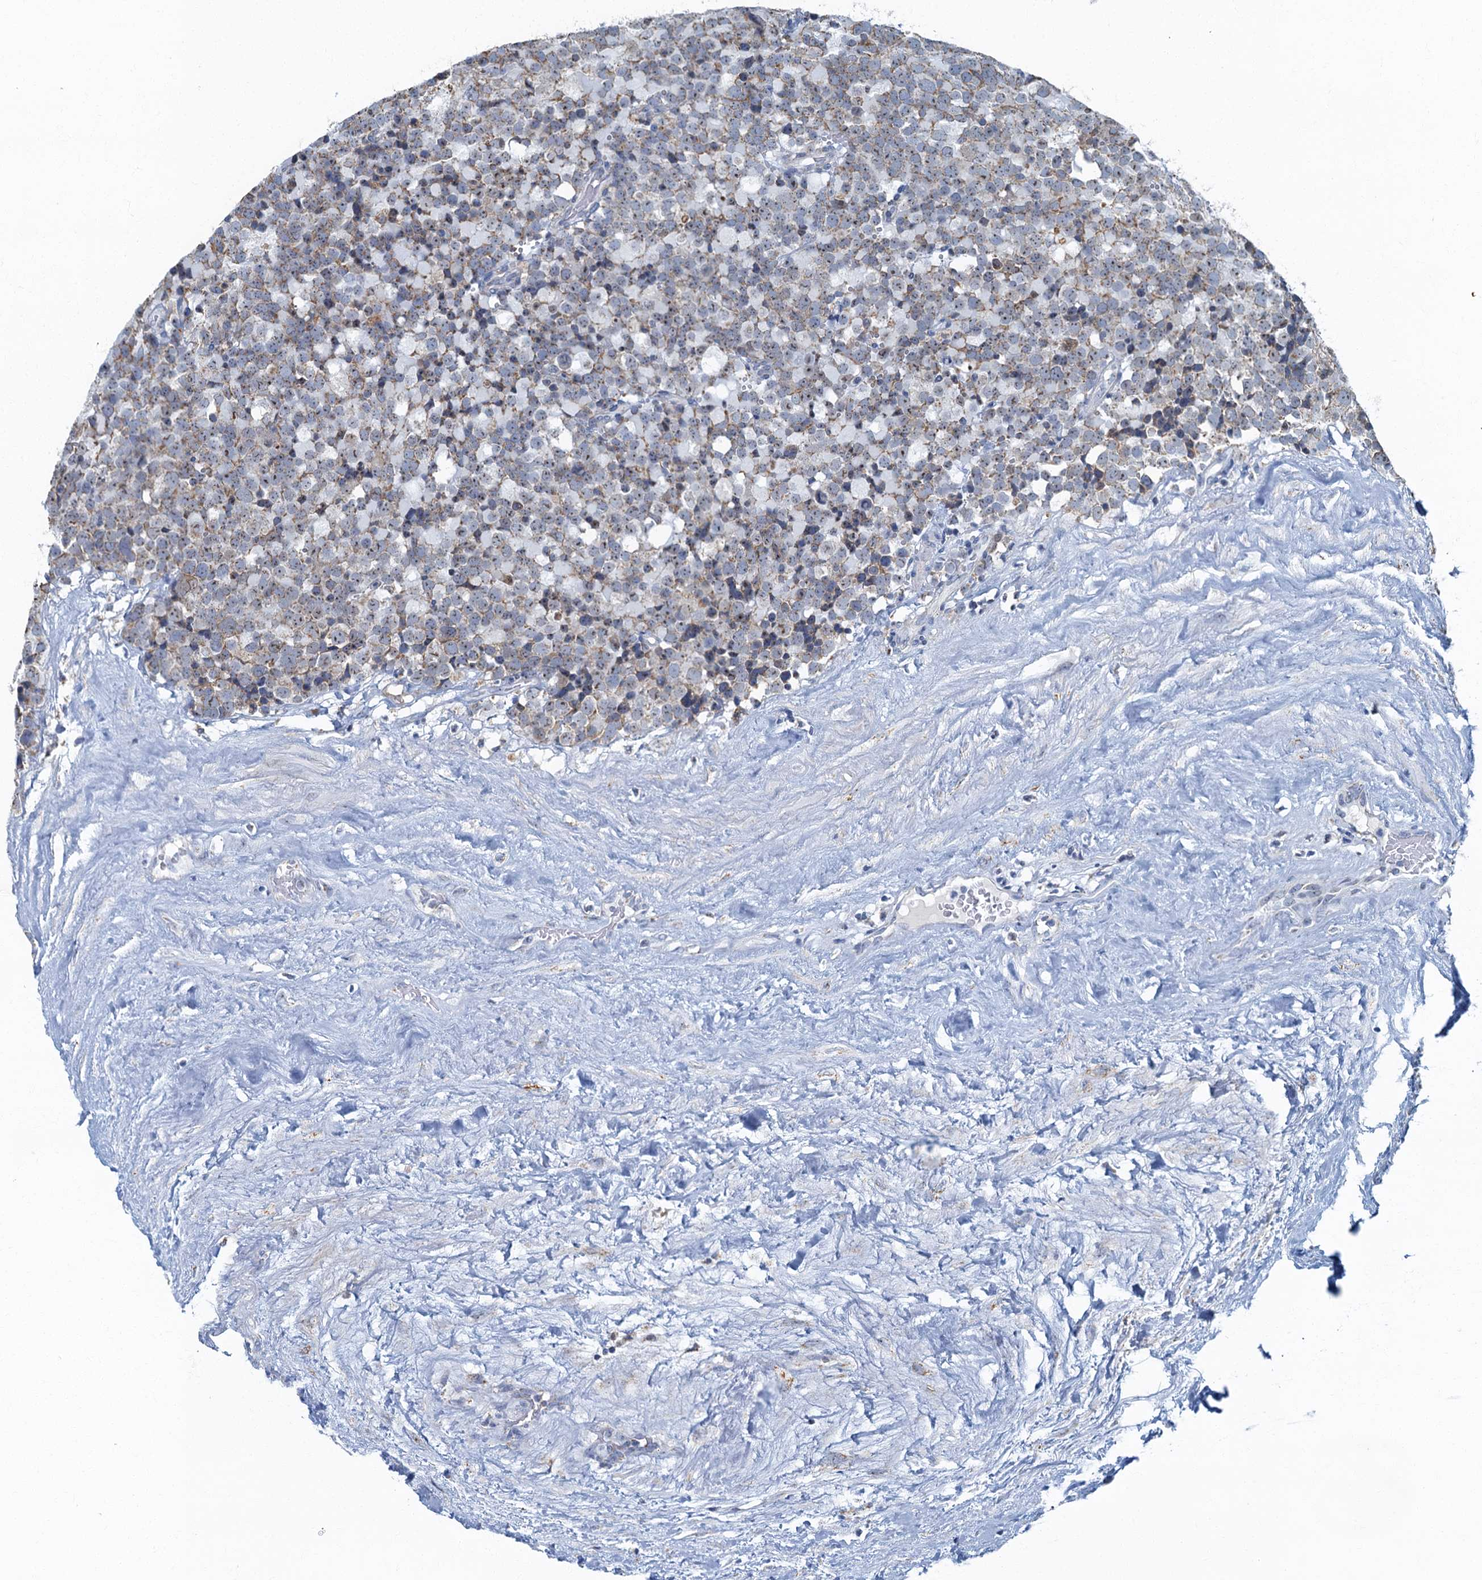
{"staining": {"intensity": "weak", "quantity": "25%-75%", "location": "cytoplasmic/membranous"}, "tissue": "testis cancer", "cell_type": "Tumor cells", "image_type": "cancer", "snomed": [{"axis": "morphology", "description": "Seminoma, NOS"}, {"axis": "topography", "description": "Testis"}], "caption": "Weak cytoplasmic/membranous protein positivity is present in about 25%-75% of tumor cells in seminoma (testis).", "gene": "RAD9B", "patient": {"sex": "male", "age": 71}}